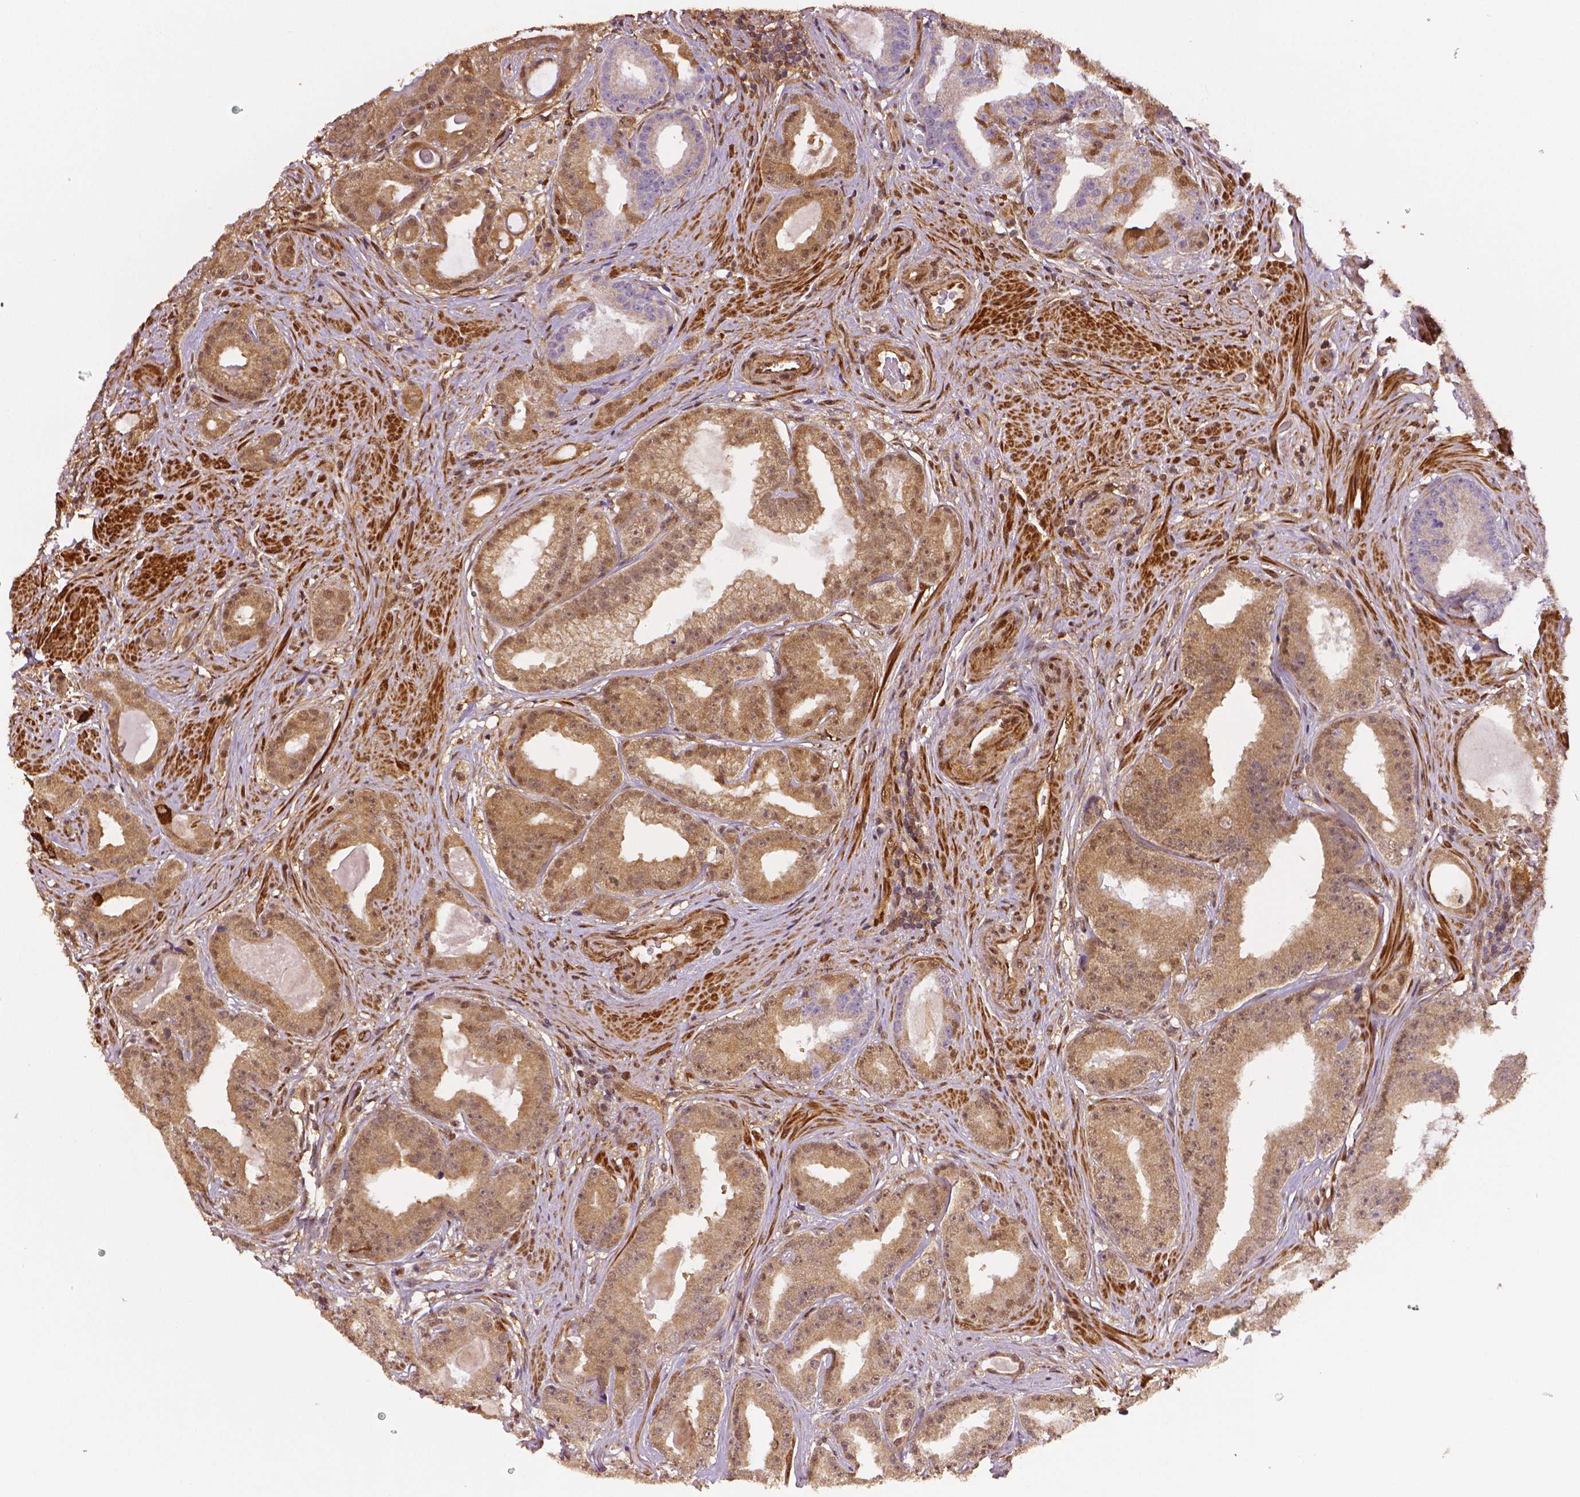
{"staining": {"intensity": "moderate", "quantity": "25%-75%", "location": "cytoplasmic/membranous,nuclear"}, "tissue": "prostate cancer", "cell_type": "Tumor cells", "image_type": "cancer", "snomed": [{"axis": "morphology", "description": "Adenocarcinoma, Low grade"}, {"axis": "topography", "description": "Prostate"}], "caption": "An image showing moderate cytoplasmic/membranous and nuclear expression in approximately 25%-75% of tumor cells in prostate cancer, as visualized by brown immunohistochemical staining.", "gene": "STAT3", "patient": {"sex": "male", "age": 60}}